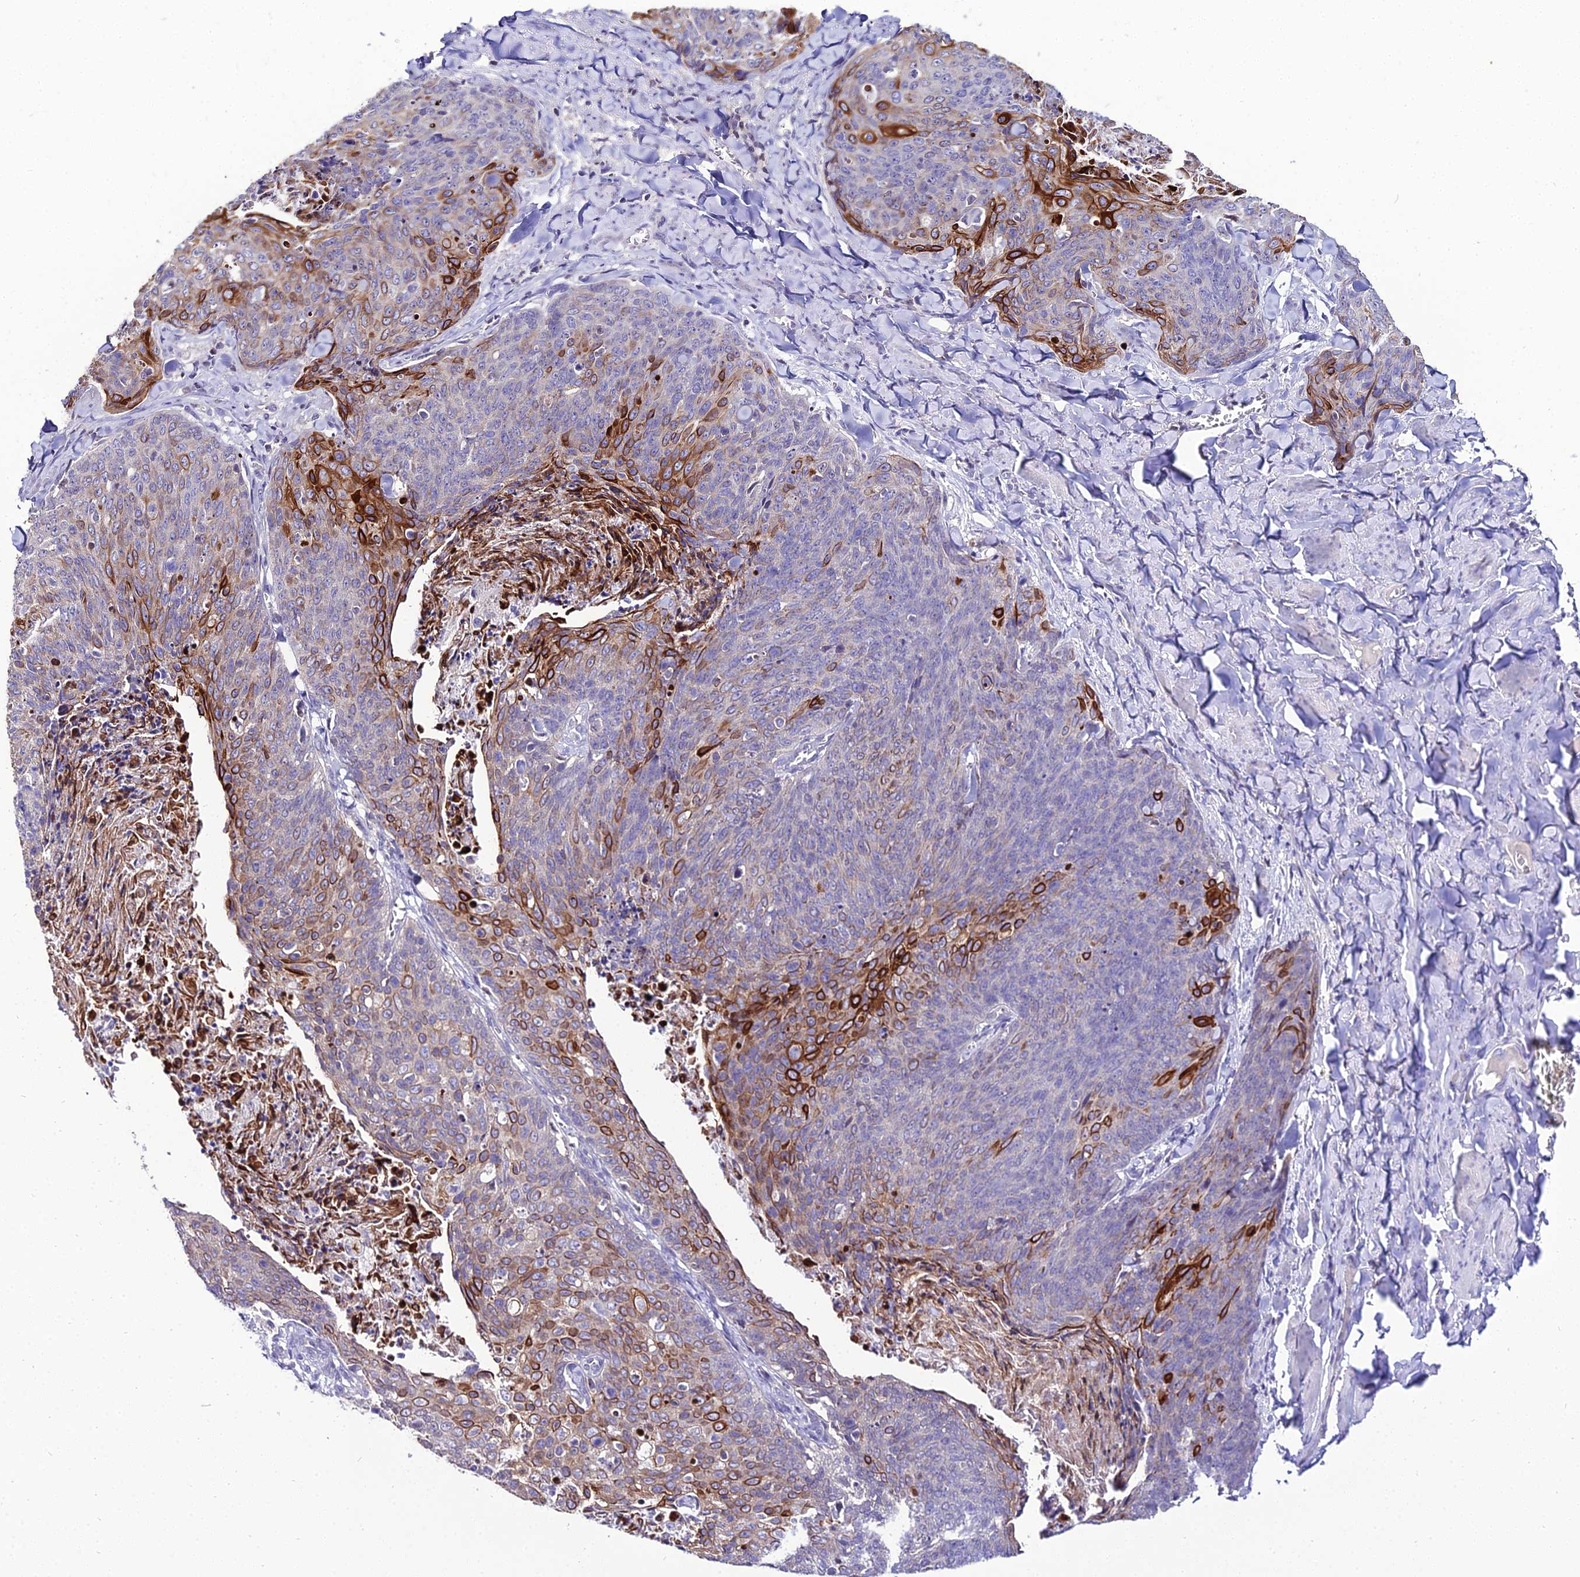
{"staining": {"intensity": "strong", "quantity": "25%-75%", "location": "cytoplasmic/membranous"}, "tissue": "skin cancer", "cell_type": "Tumor cells", "image_type": "cancer", "snomed": [{"axis": "morphology", "description": "Squamous cell carcinoma, NOS"}, {"axis": "topography", "description": "Skin"}, {"axis": "topography", "description": "Vulva"}], "caption": "Protein expression analysis of human skin cancer (squamous cell carcinoma) reveals strong cytoplasmic/membranous positivity in about 25%-75% of tumor cells.", "gene": "SHQ1", "patient": {"sex": "female", "age": 85}}